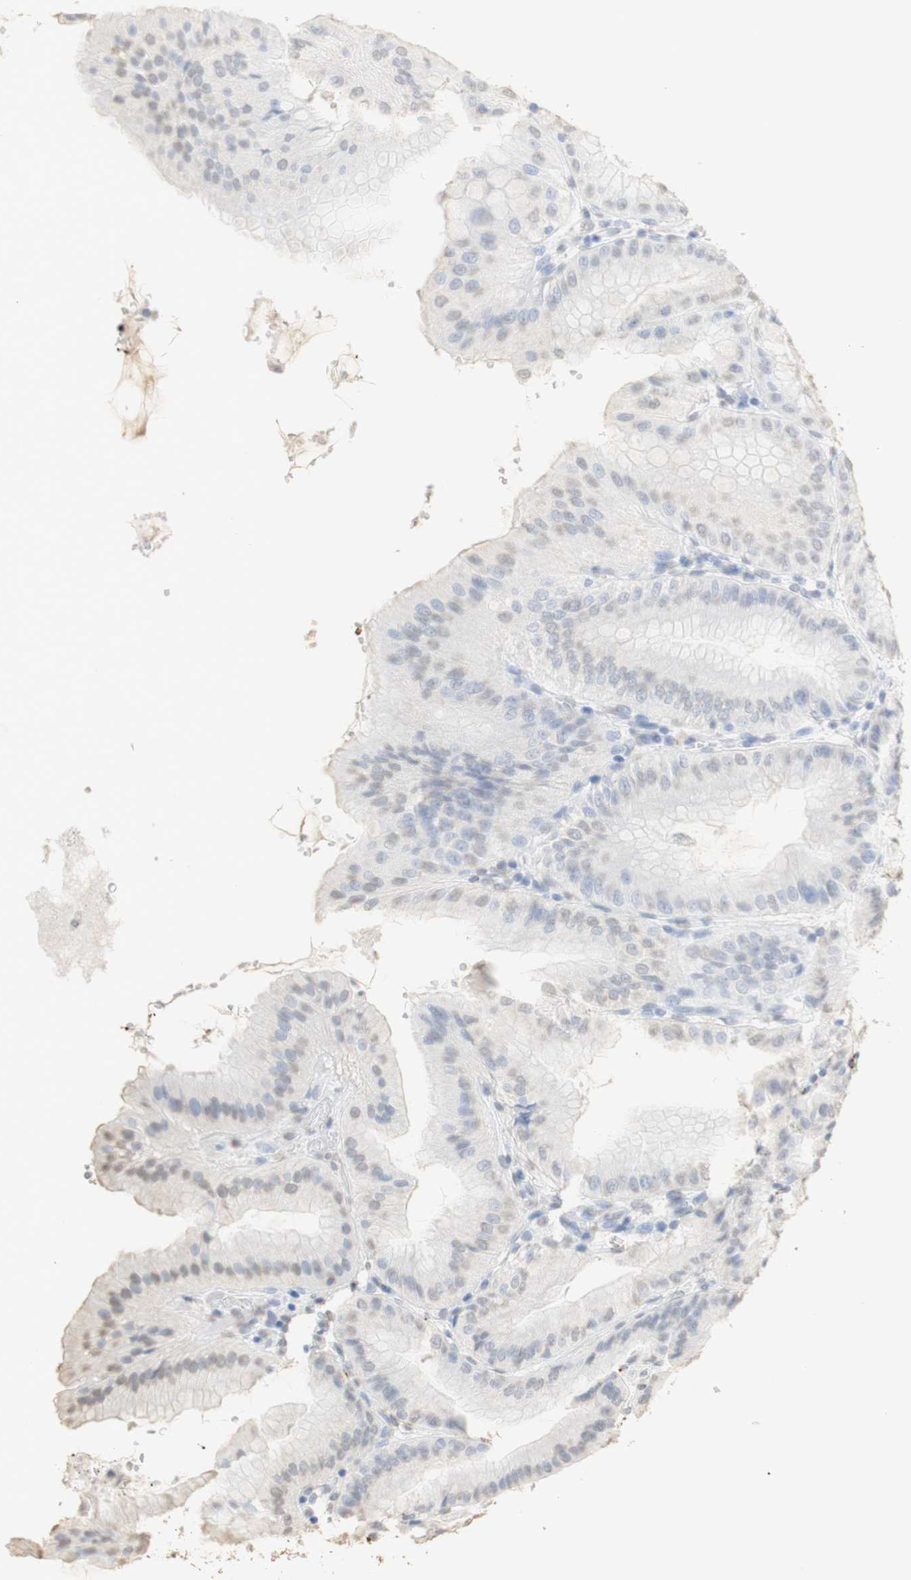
{"staining": {"intensity": "weak", "quantity": "25%-75%", "location": "cytoplasmic/membranous,nuclear"}, "tissue": "stomach", "cell_type": "Glandular cells", "image_type": "normal", "snomed": [{"axis": "morphology", "description": "Normal tissue, NOS"}, {"axis": "topography", "description": "Stomach, lower"}], "caption": "Stomach stained for a protein (brown) demonstrates weak cytoplasmic/membranous,nuclear positive positivity in about 25%-75% of glandular cells.", "gene": "L1CAM", "patient": {"sex": "male", "age": 71}}